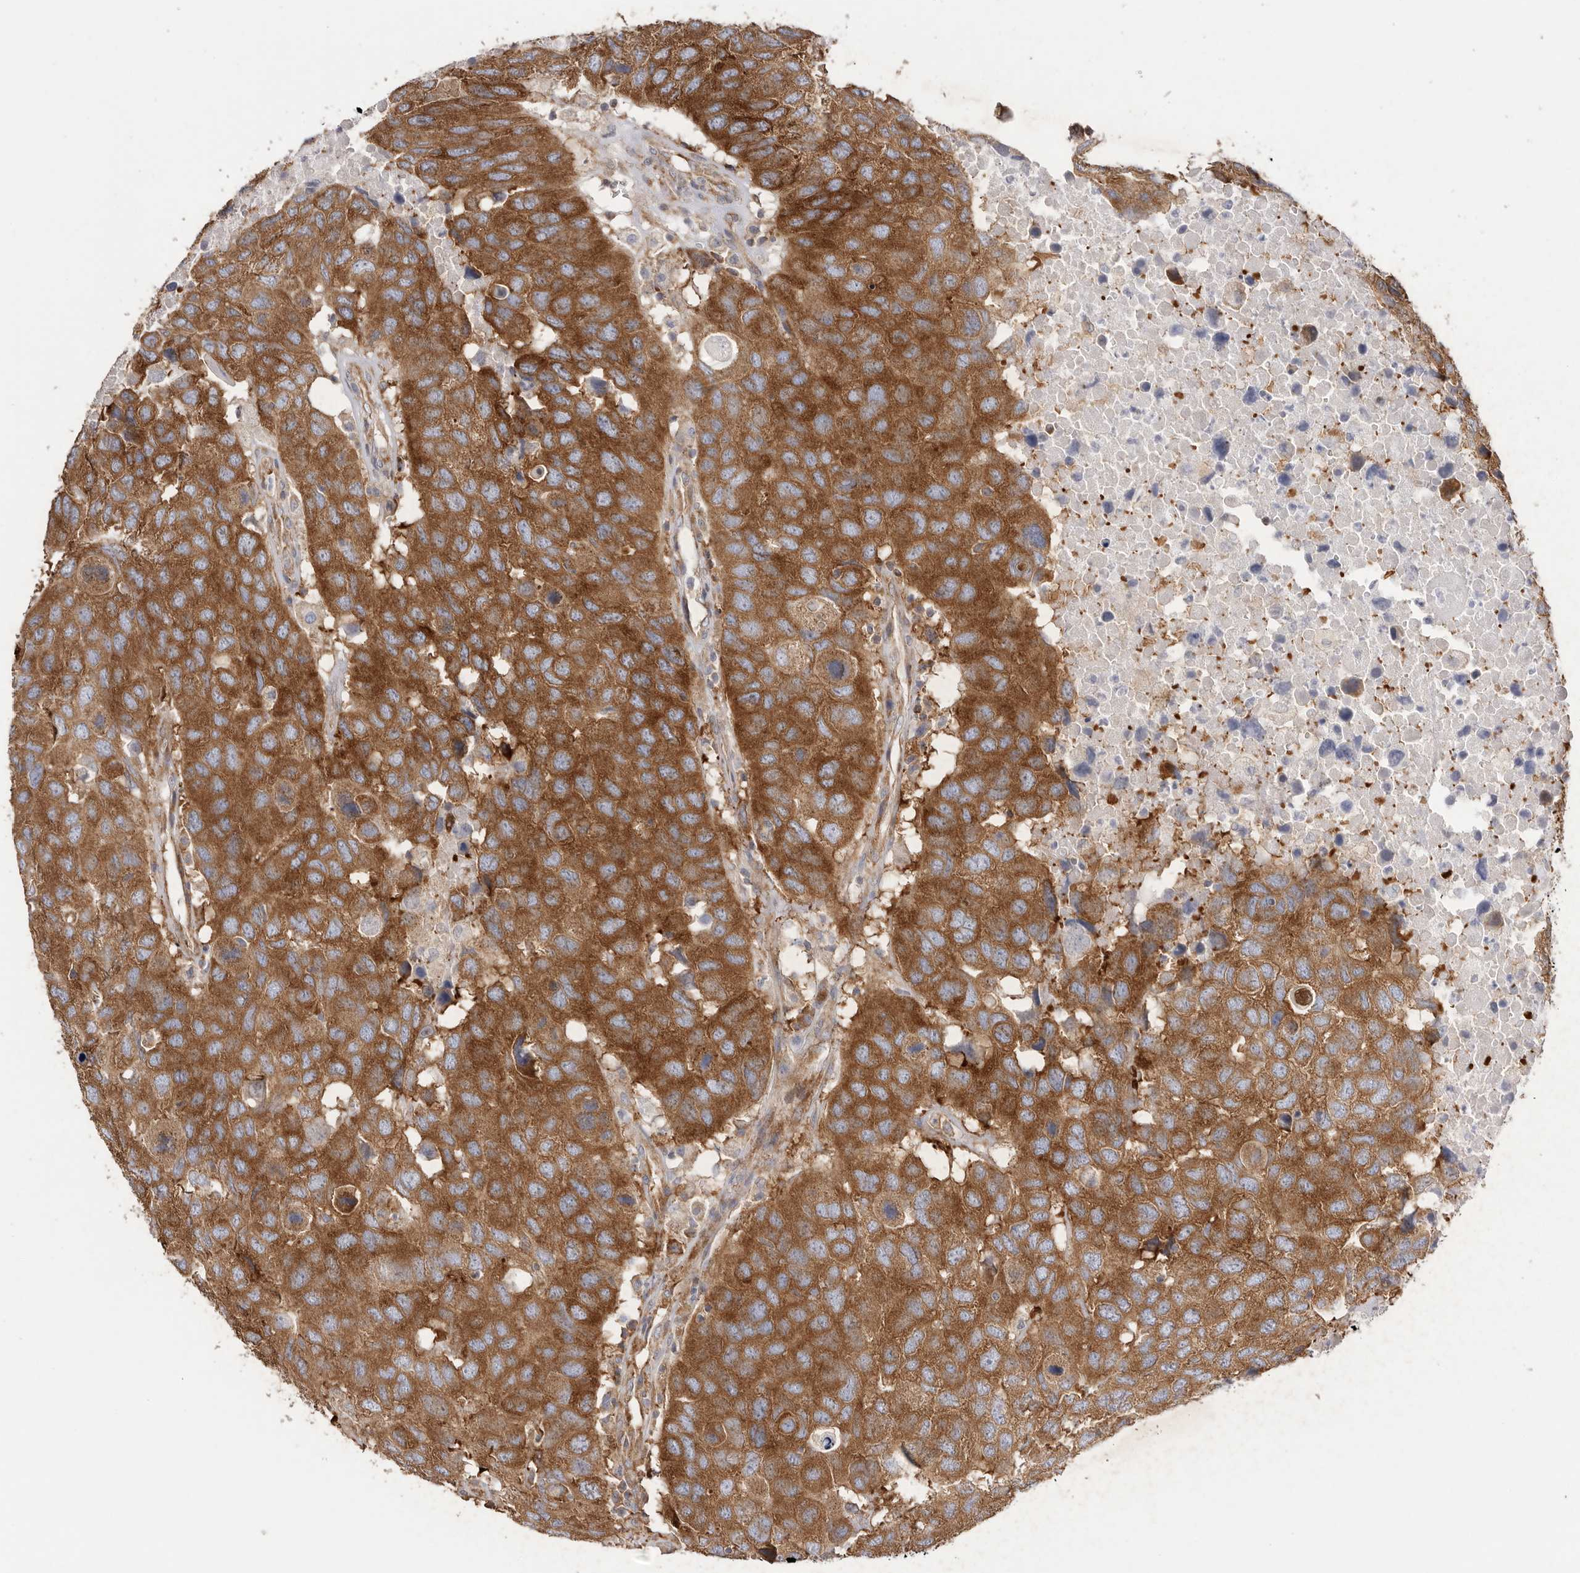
{"staining": {"intensity": "strong", "quantity": ">75%", "location": "cytoplasmic/membranous"}, "tissue": "head and neck cancer", "cell_type": "Tumor cells", "image_type": "cancer", "snomed": [{"axis": "morphology", "description": "Squamous cell carcinoma, NOS"}, {"axis": "topography", "description": "Head-Neck"}], "caption": "This histopathology image demonstrates immunohistochemistry staining of human head and neck squamous cell carcinoma, with high strong cytoplasmic/membranous positivity in approximately >75% of tumor cells.", "gene": "SERBP1", "patient": {"sex": "male", "age": 66}}